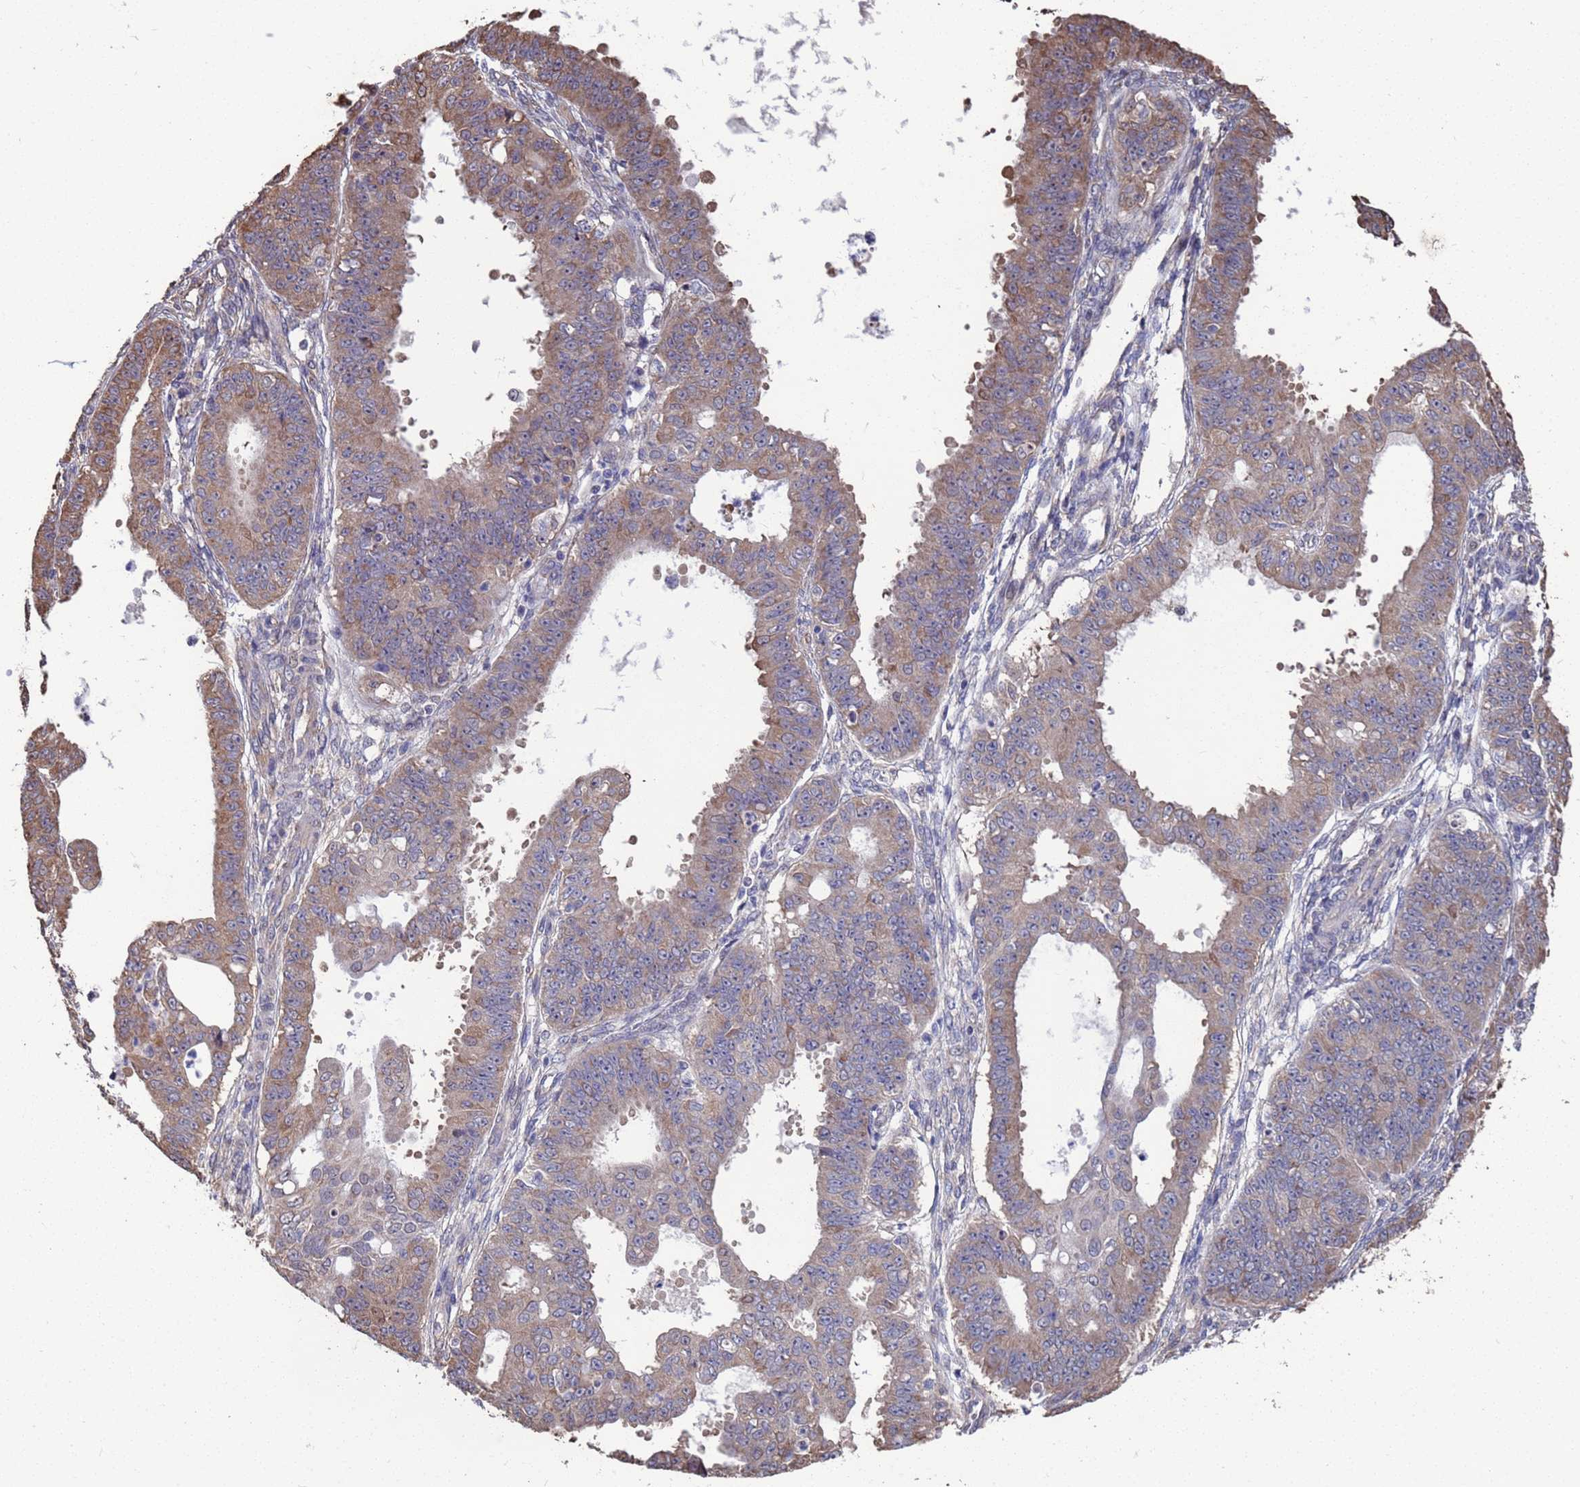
{"staining": {"intensity": "moderate", "quantity": ">75%", "location": "cytoplasmic/membranous"}, "tissue": "ovarian cancer", "cell_type": "Tumor cells", "image_type": "cancer", "snomed": [{"axis": "morphology", "description": "Carcinoma, endometroid"}, {"axis": "topography", "description": "Appendix"}, {"axis": "topography", "description": "Ovary"}], "caption": "A histopathology image showing moderate cytoplasmic/membranous positivity in approximately >75% of tumor cells in ovarian cancer, as visualized by brown immunohistochemical staining.", "gene": "CFAP119", "patient": {"sex": "female", "age": 42}}